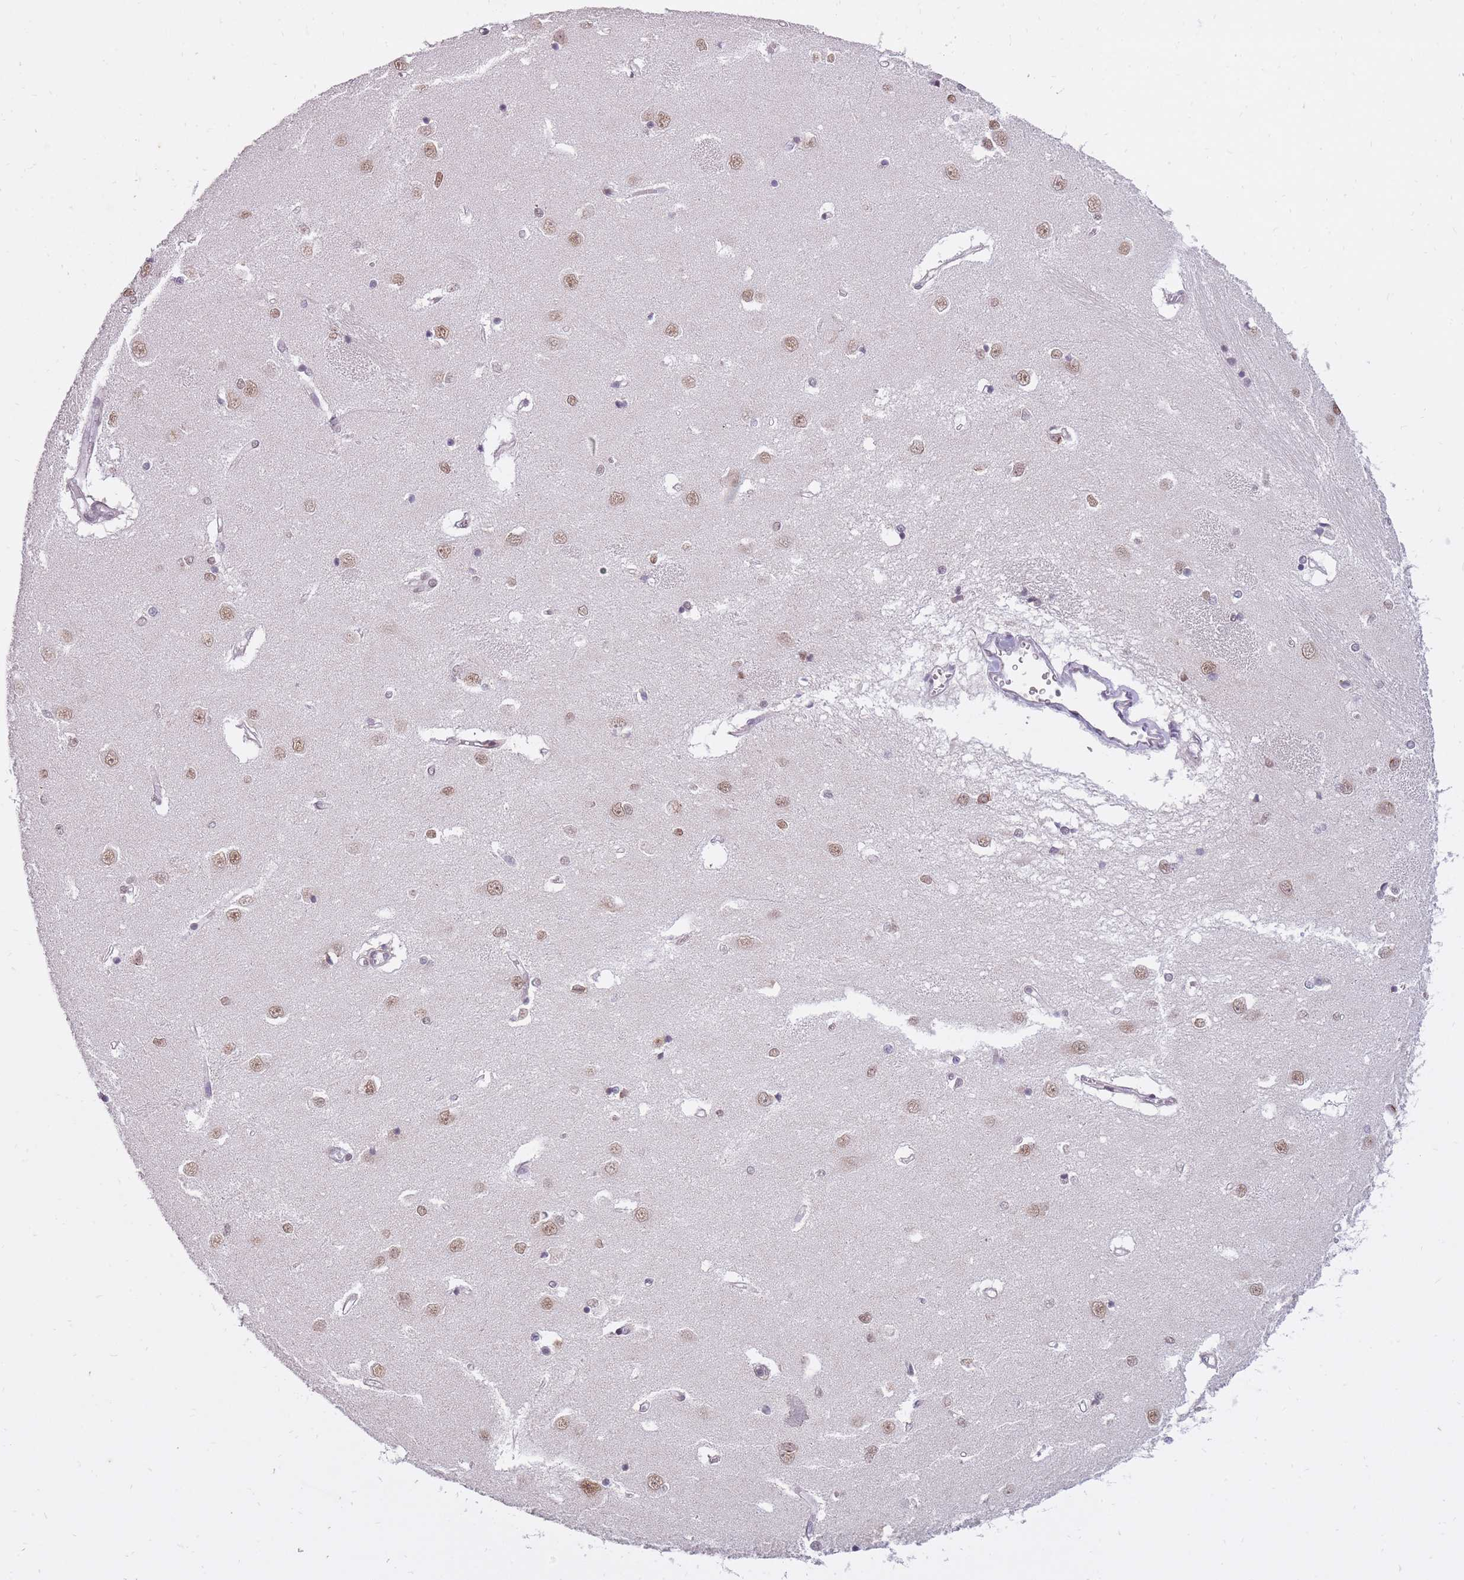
{"staining": {"intensity": "weak", "quantity": "<25%", "location": "nuclear"}, "tissue": "caudate", "cell_type": "Glial cells", "image_type": "normal", "snomed": [{"axis": "morphology", "description": "Normal tissue, NOS"}, {"axis": "topography", "description": "Lateral ventricle wall"}], "caption": "Caudate was stained to show a protein in brown. There is no significant positivity in glial cells. Nuclei are stained in blue.", "gene": "TIGD1", "patient": {"sex": "male", "age": 37}}